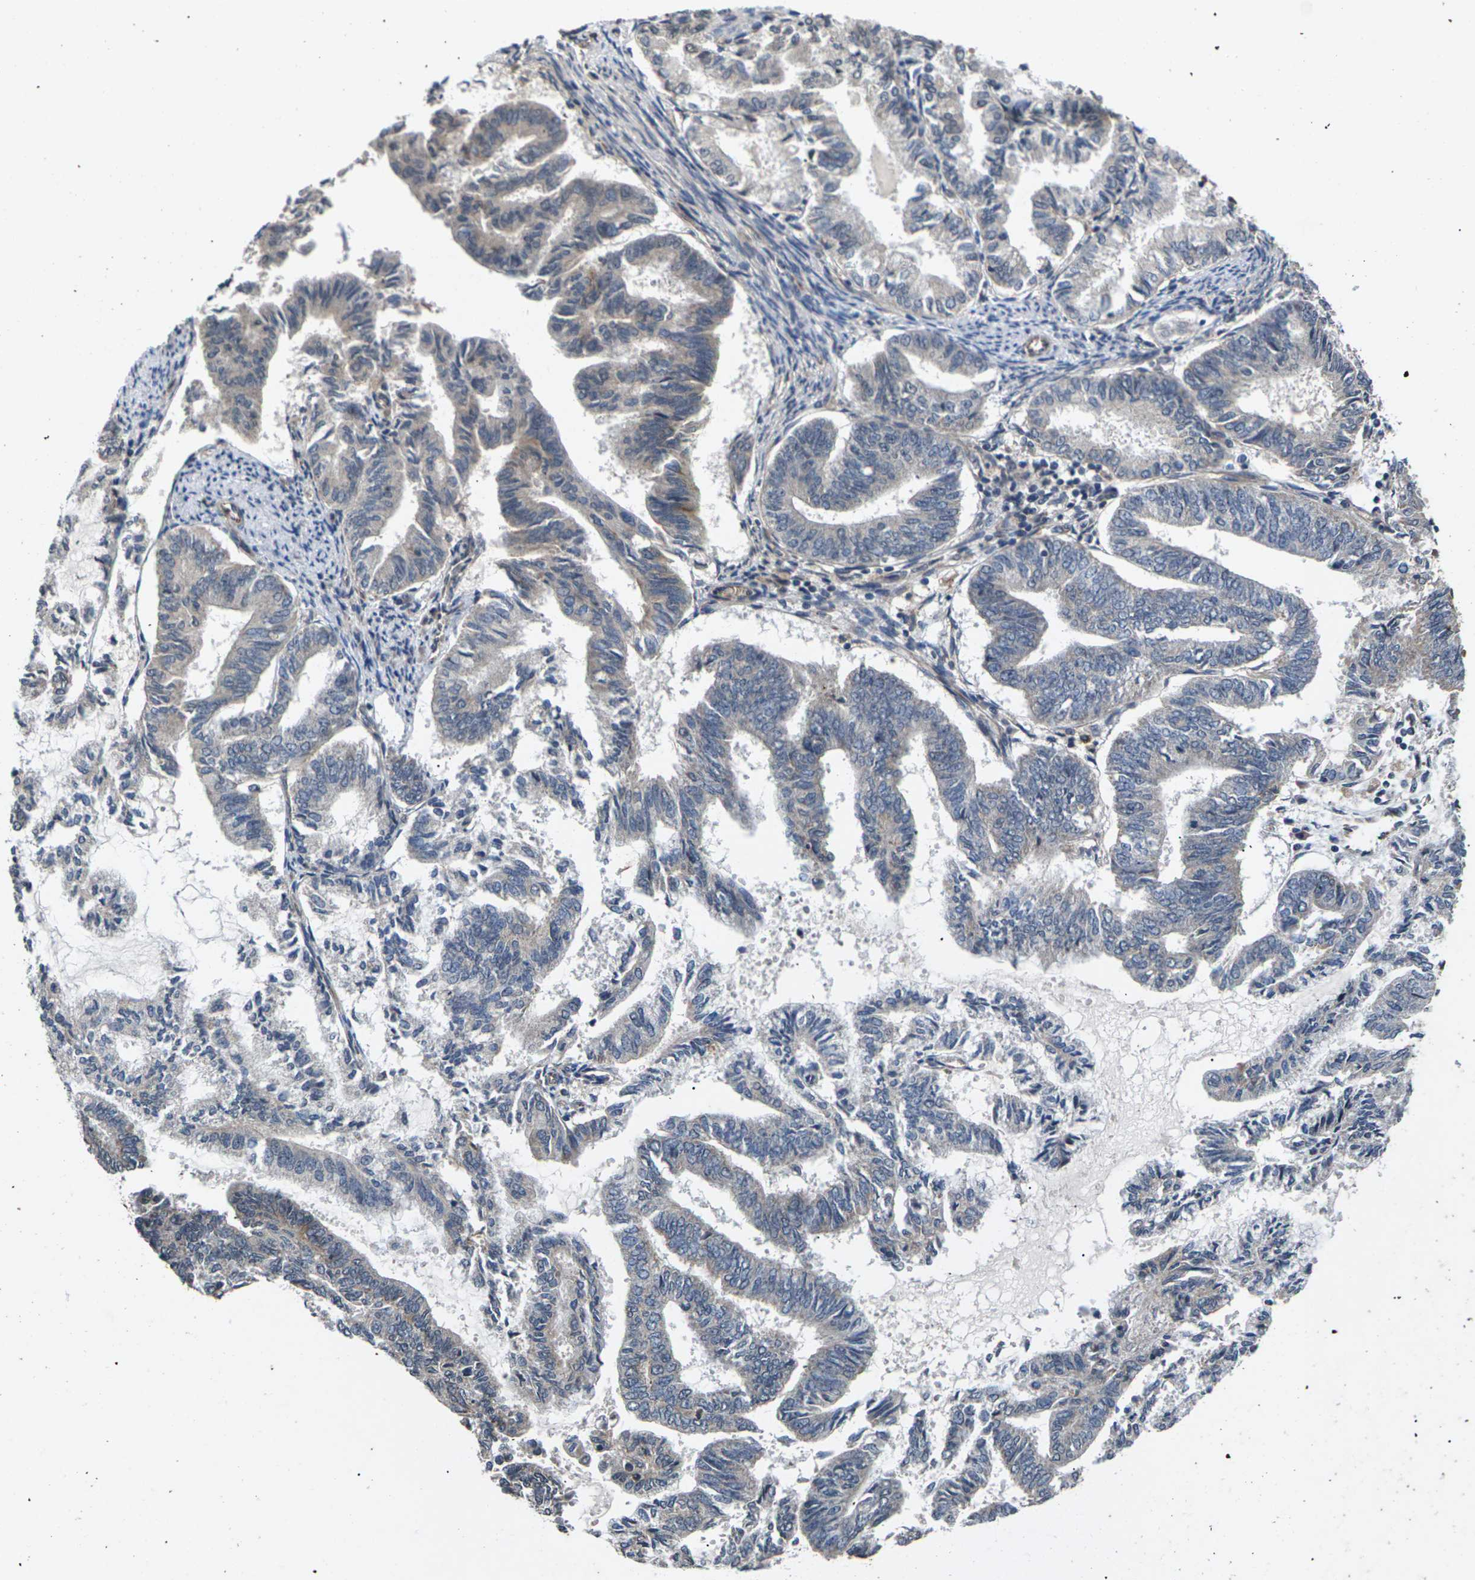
{"staining": {"intensity": "weak", "quantity": ">75%", "location": "cytoplasmic/membranous"}, "tissue": "endometrial cancer", "cell_type": "Tumor cells", "image_type": "cancer", "snomed": [{"axis": "morphology", "description": "Adenocarcinoma, NOS"}, {"axis": "topography", "description": "Endometrium"}], "caption": "This image reveals immunohistochemistry (IHC) staining of human endometrial cancer, with low weak cytoplasmic/membranous positivity in about >75% of tumor cells.", "gene": "DKK2", "patient": {"sex": "female", "age": 86}}